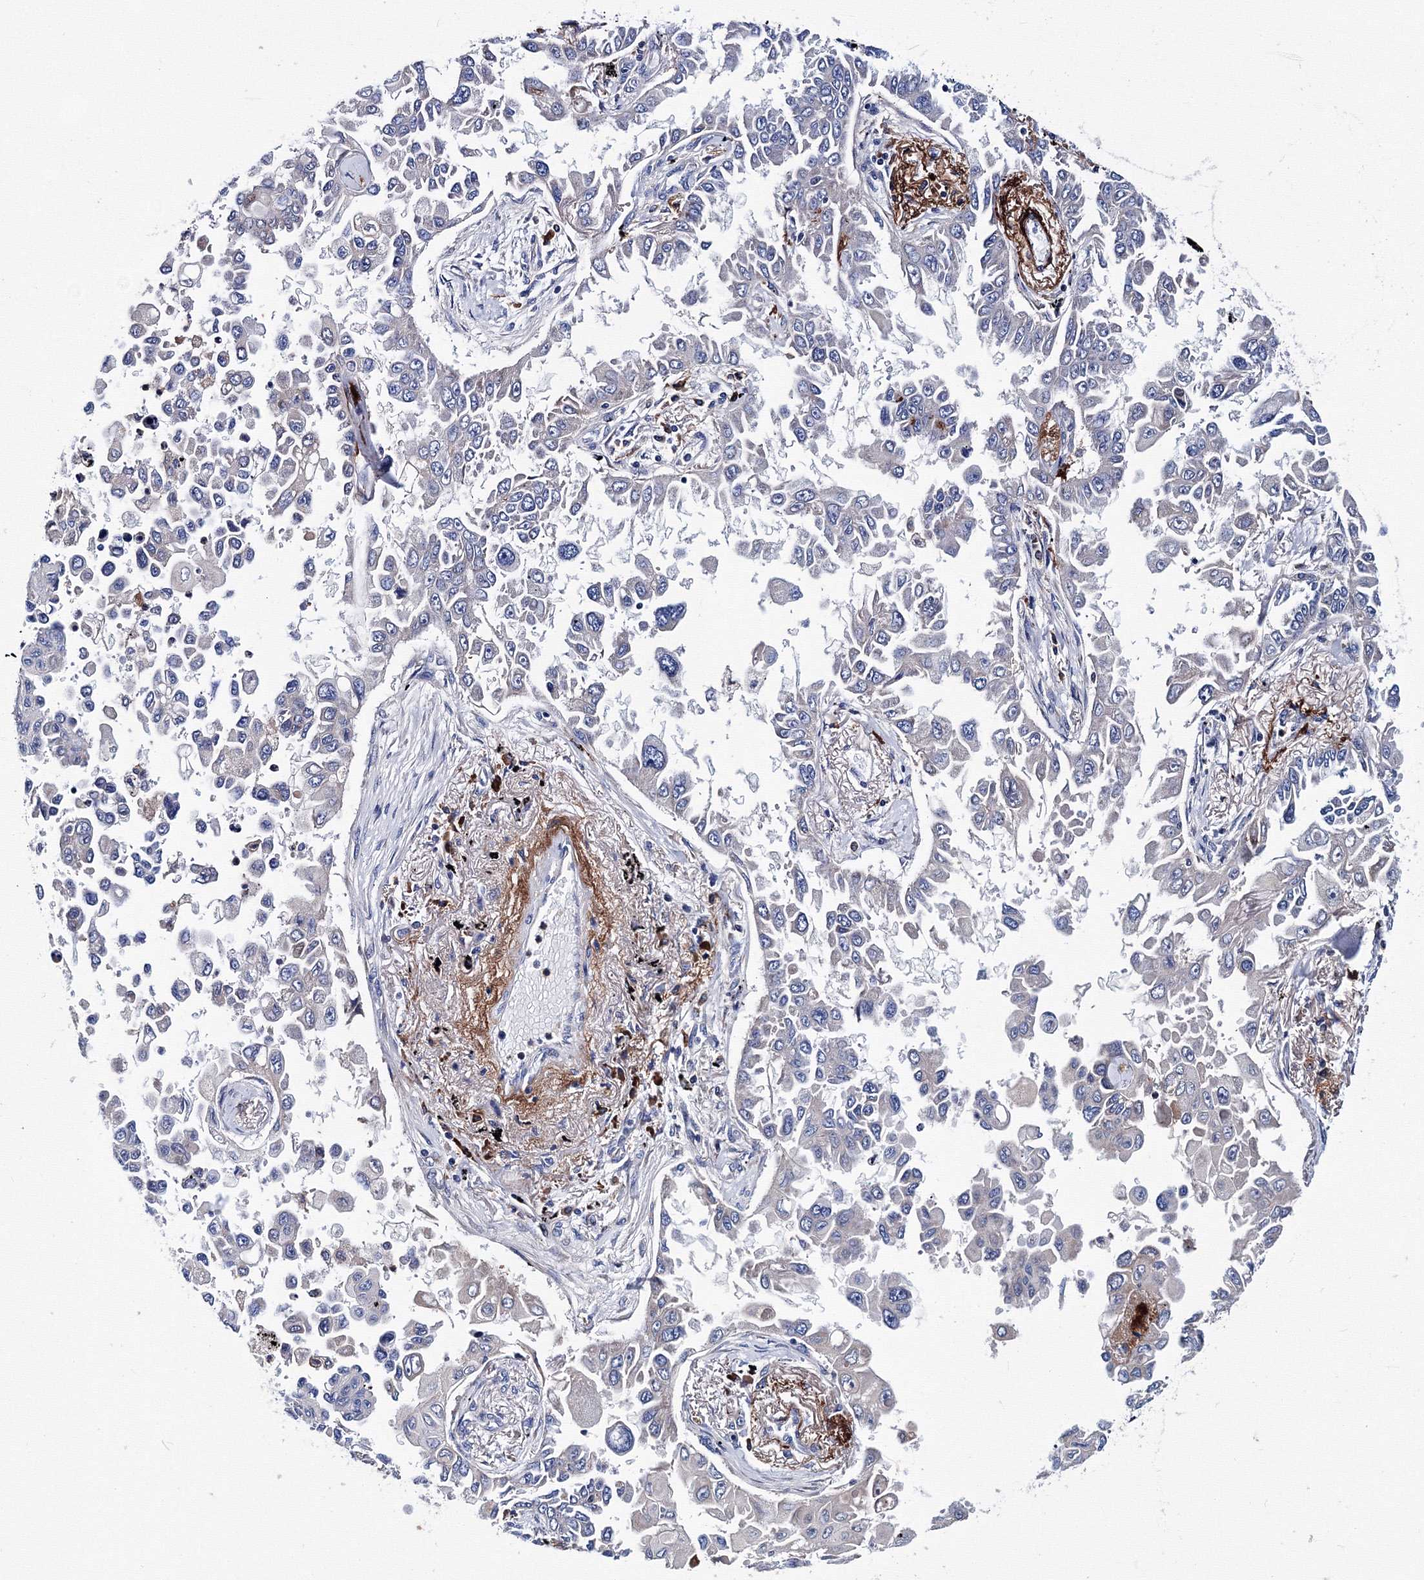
{"staining": {"intensity": "negative", "quantity": "none", "location": "none"}, "tissue": "lung cancer", "cell_type": "Tumor cells", "image_type": "cancer", "snomed": [{"axis": "morphology", "description": "Adenocarcinoma, NOS"}, {"axis": "topography", "description": "Lung"}], "caption": "Immunohistochemistry image of neoplastic tissue: human lung cancer (adenocarcinoma) stained with DAB exhibits no significant protein staining in tumor cells.", "gene": "TRPM2", "patient": {"sex": "female", "age": 67}}